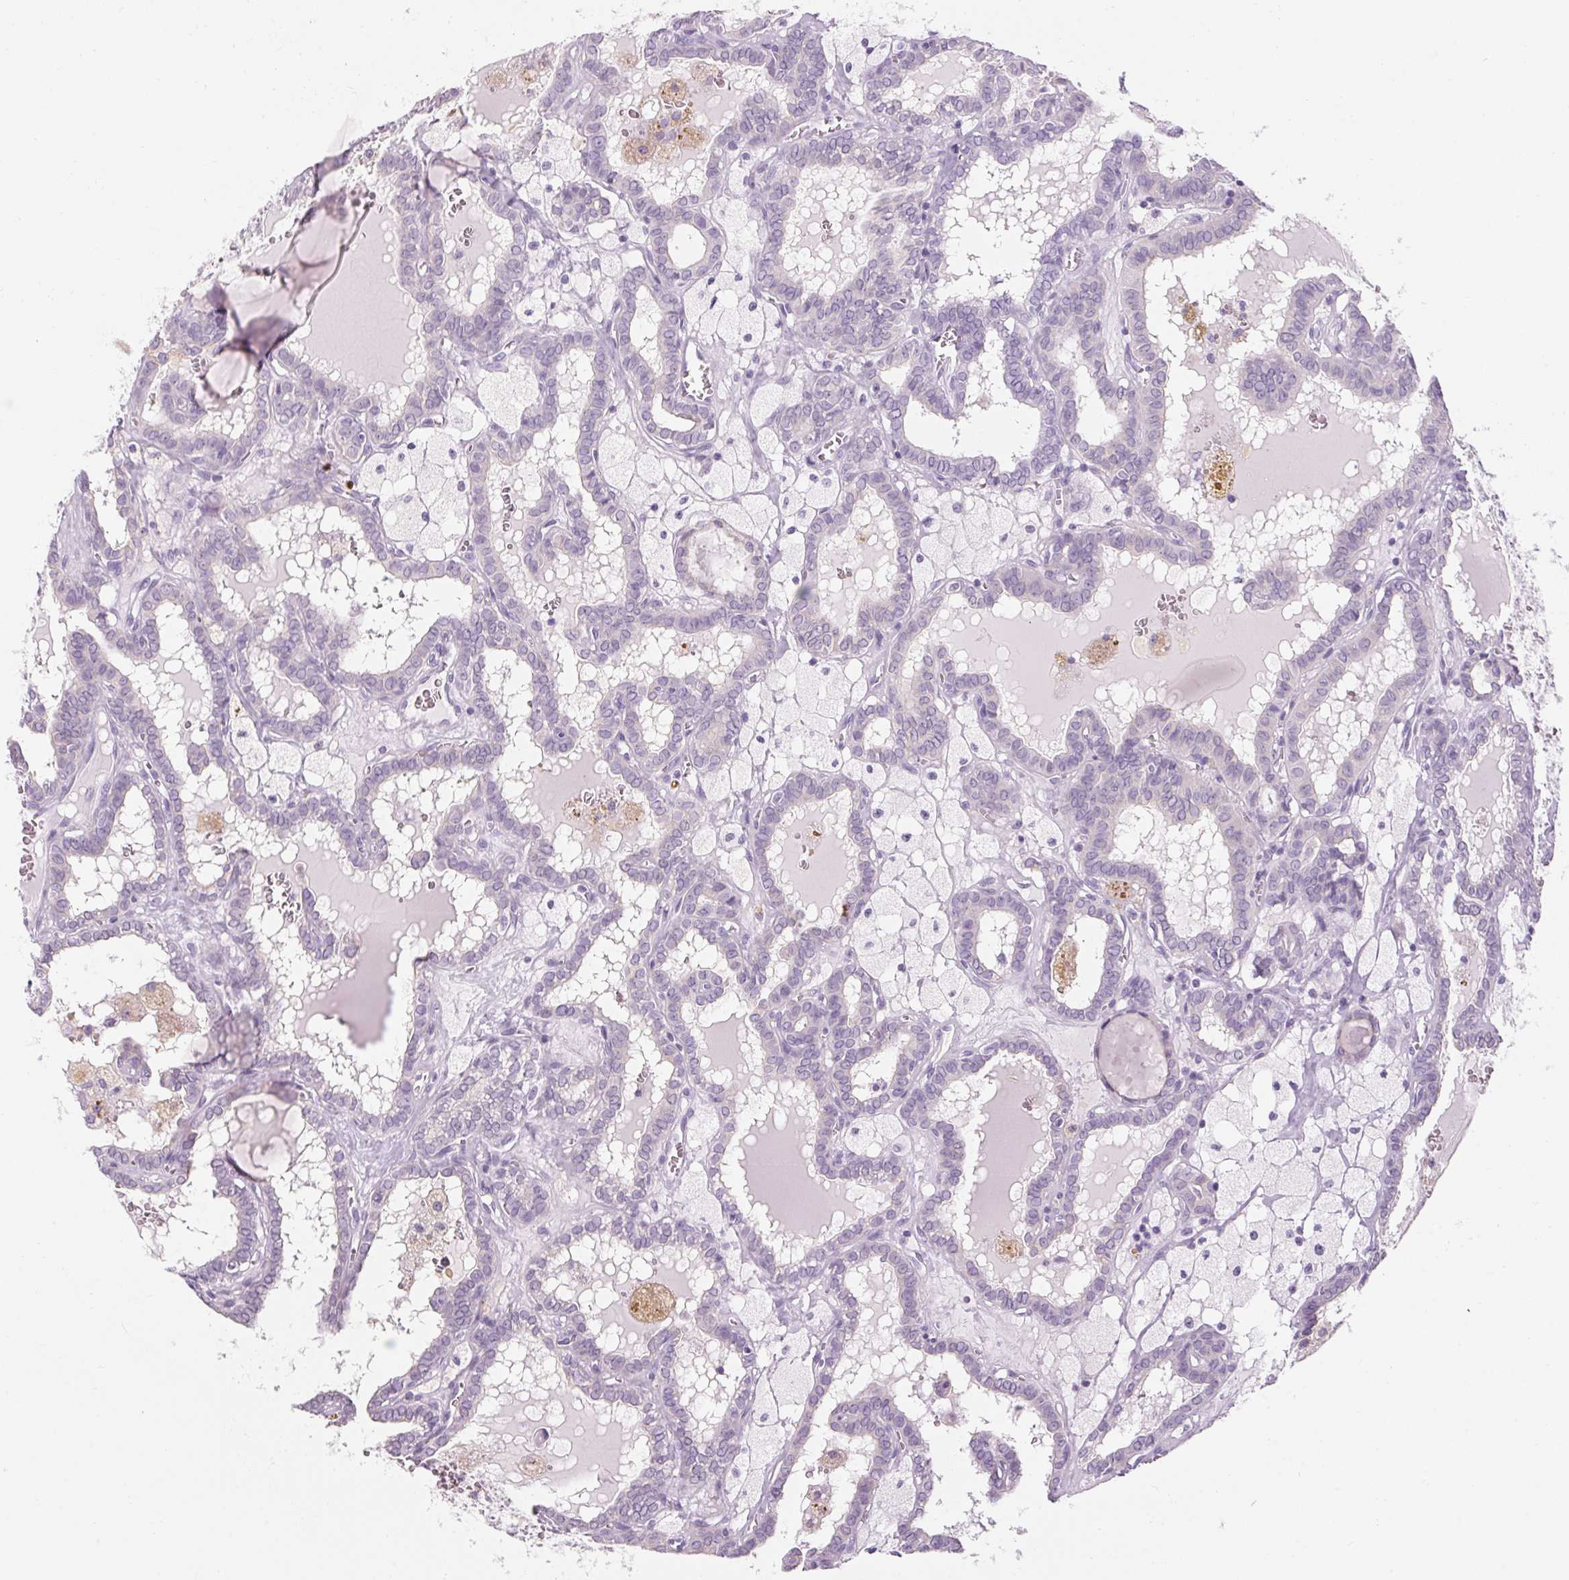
{"staining": {"intensity": "negative", "quantity": "none", "location": "none"}, "tissue": "thyroid cancer", "cell_type": "Tumor cells", "image_type": "cancer", "snomed": [{"axis": "morphology", "description": "Papillary adenocarcinoma, NOS"}, {"axis": "topography", "description": "Thyroid gland"}], "caption": "Image shows no protein staining in tumor cells of thyroid papillary adenocarcinoma tissue.", "gene": "RPTN", "patient": {"sex": "female", "age": 39}}